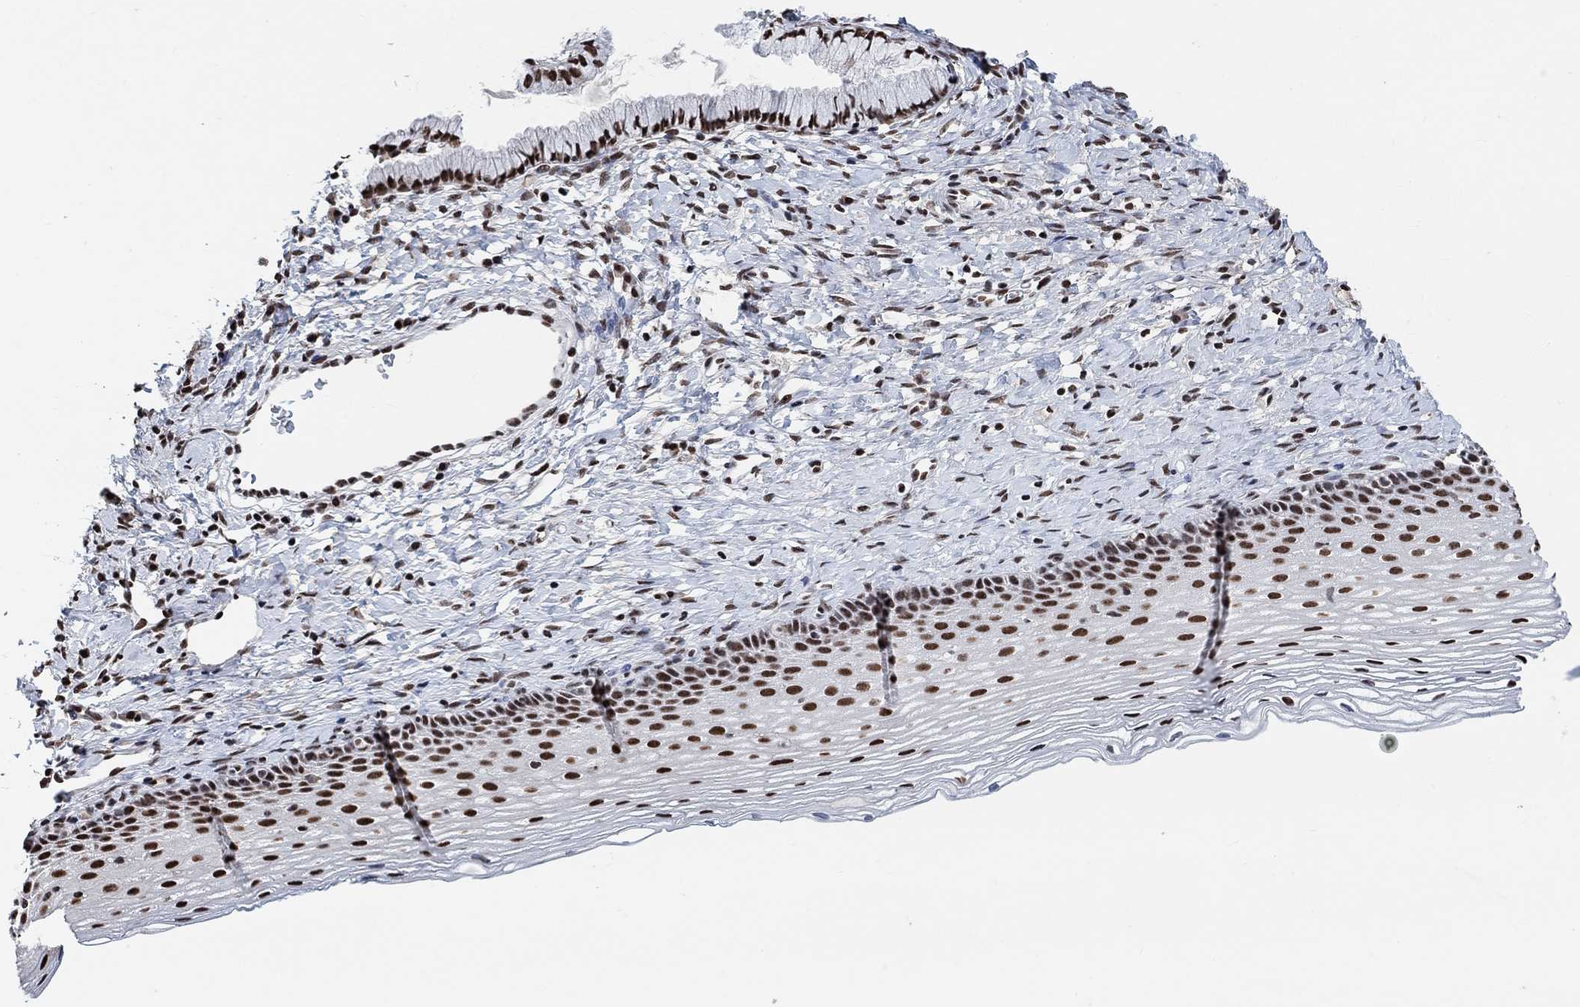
{"staining": {"intensity": "strong", "quantity": ">75%", "location": "nuclear"}, "tissue": "cervix", "cell_type": "Glandular cells", "image_type": "normal", "snomed": [{"axis": "morphology", "description": "Normal tissue, NOS"}, {"axis": "topography", "description": "Cervix"}], "caption": "This micrograph reveals immunohistochemistry staining of benign cervix, with high strong nuclear expression in approximately >75% of glandular cells.", "gene": "USP39", "patient": {"sex": "female", "age": 39}}